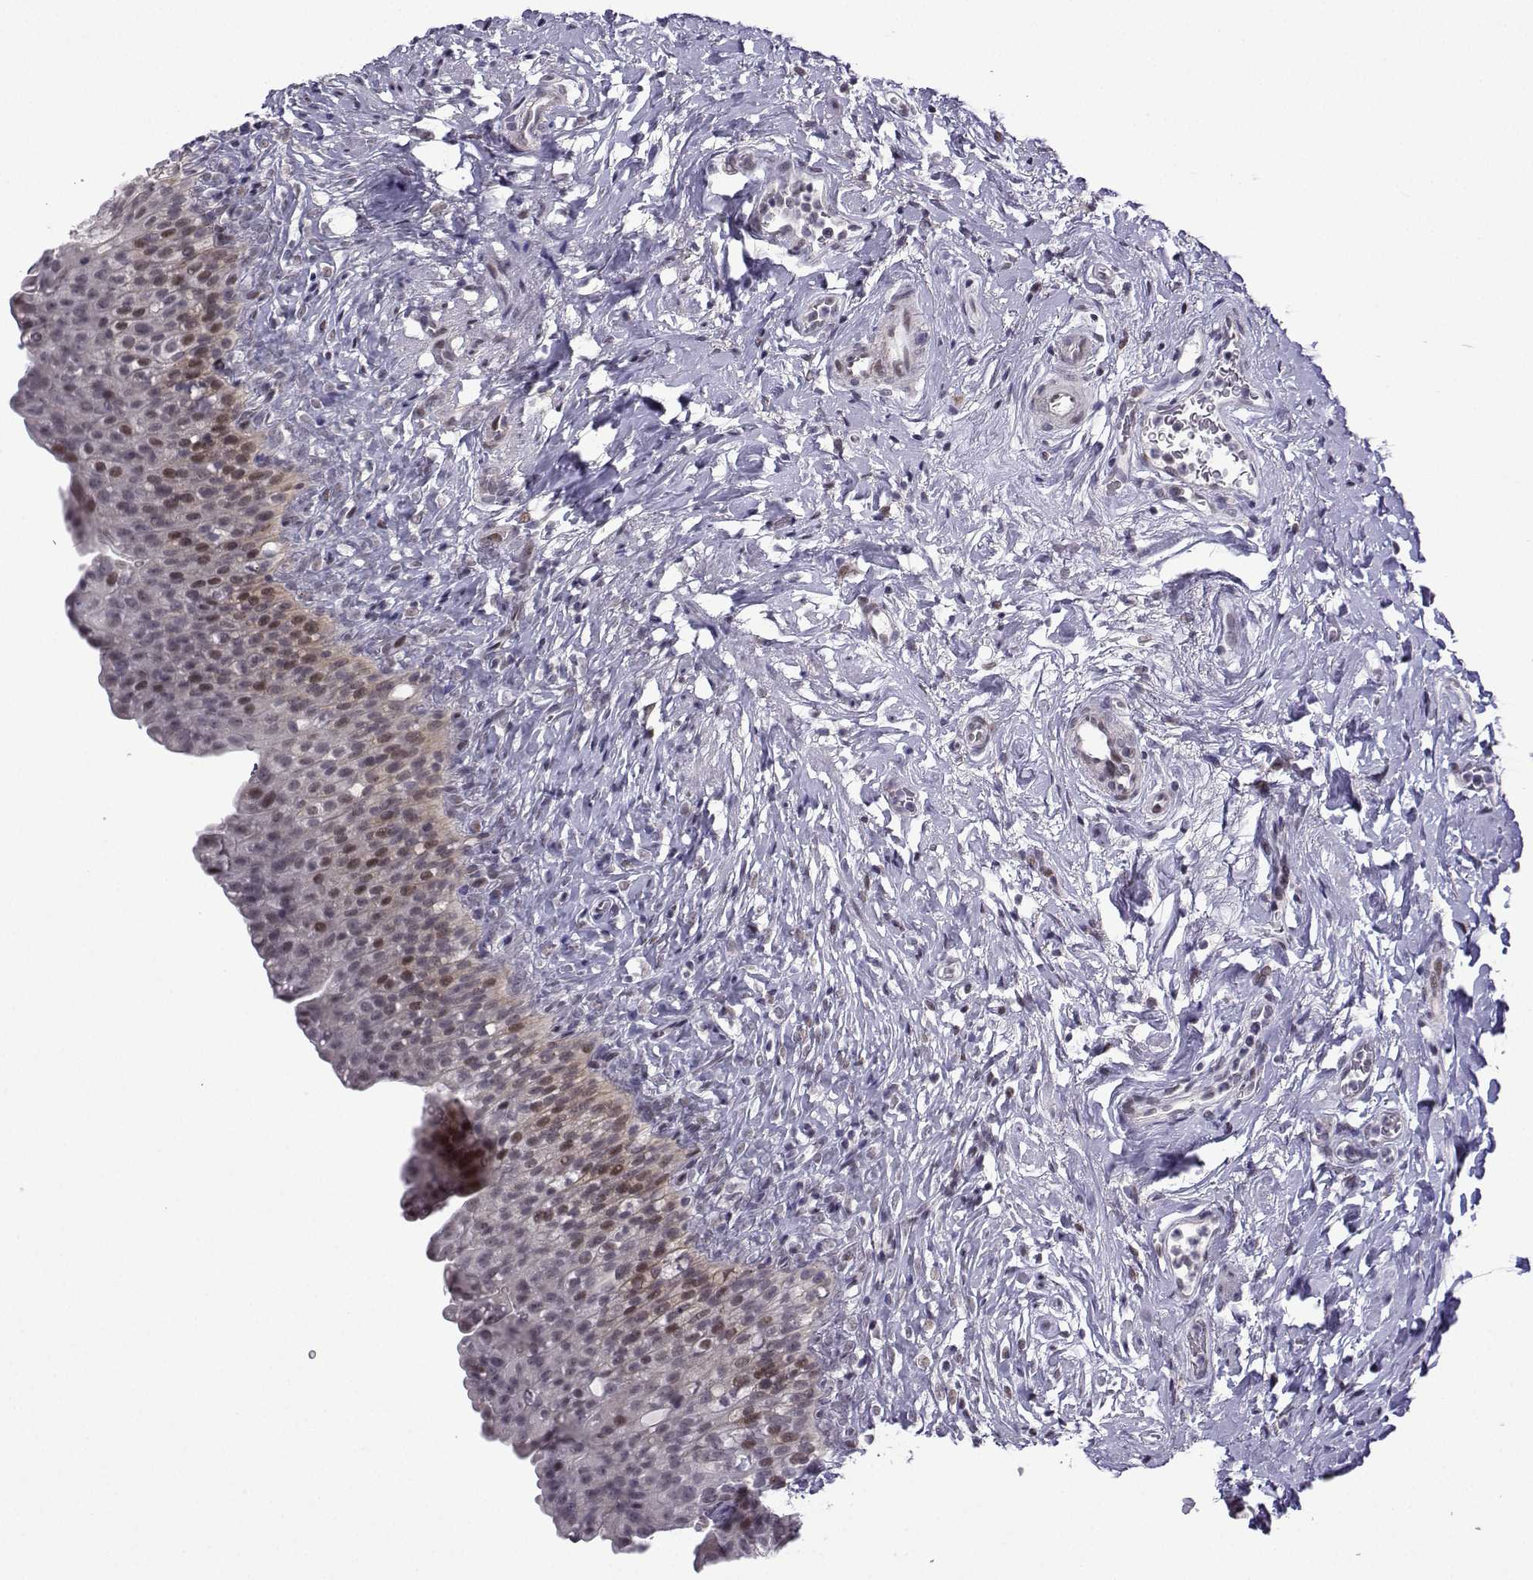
{"staining": {"intensity": "moderate", "quantity": "<25%", "location": "nuclear"}, "tissue": "urinary bladder", "cell_type": "Urothelial cells", "image_type": "normal", "snomed": [{"axis": "morphology", "description": "Normal tissue, NOS"}, {"axis": "topography", "description": "Urinary bladder"}], "caption": "Urothelial cells exhibit moderate nuclear staining in about <25% of cells in unremarkable urinary bladder.", "gene": "FGF3", "patient": {"sex": "male", "age": 76}}